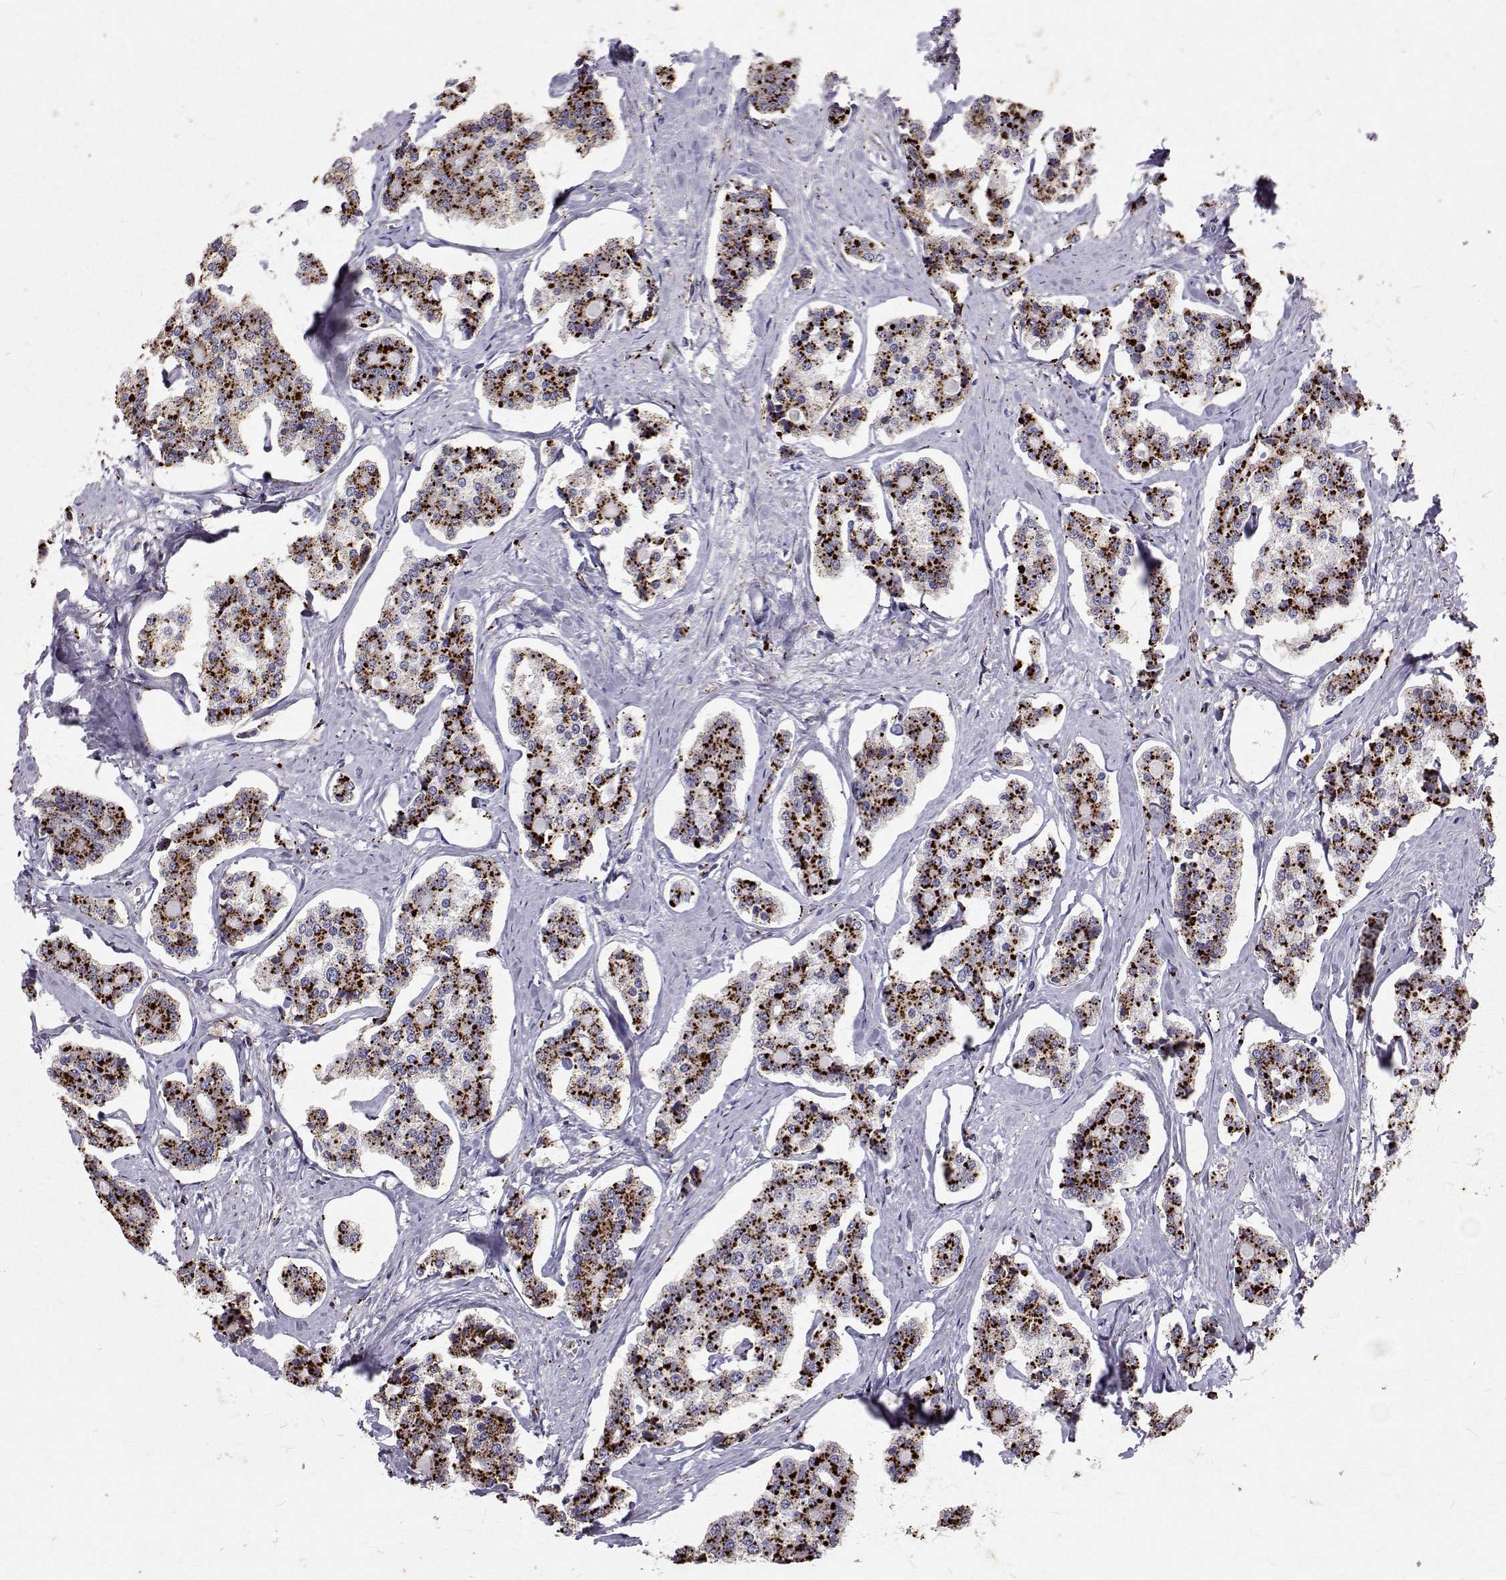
{"staining": {"intensity": "strong", "quantity": "25%-75%", "location": "cytoplasmic/membranous"}, "tissue": "carcinoid", "cell_type": "Tumor cells", "image_type": "cancer", "snomed": [{"axis": "morphology", "description": "Carcinoid, malignant, NOS"}, {"axis": "topography", "description": "Small intestine"}], "caption": "Tumor cells demonstrate strong cytoplasmic/membranous positivity in about 25%-75% of cells in carcinoid.", "gene": "TPP1", "patient": {"sex": "female", "age": 65}}